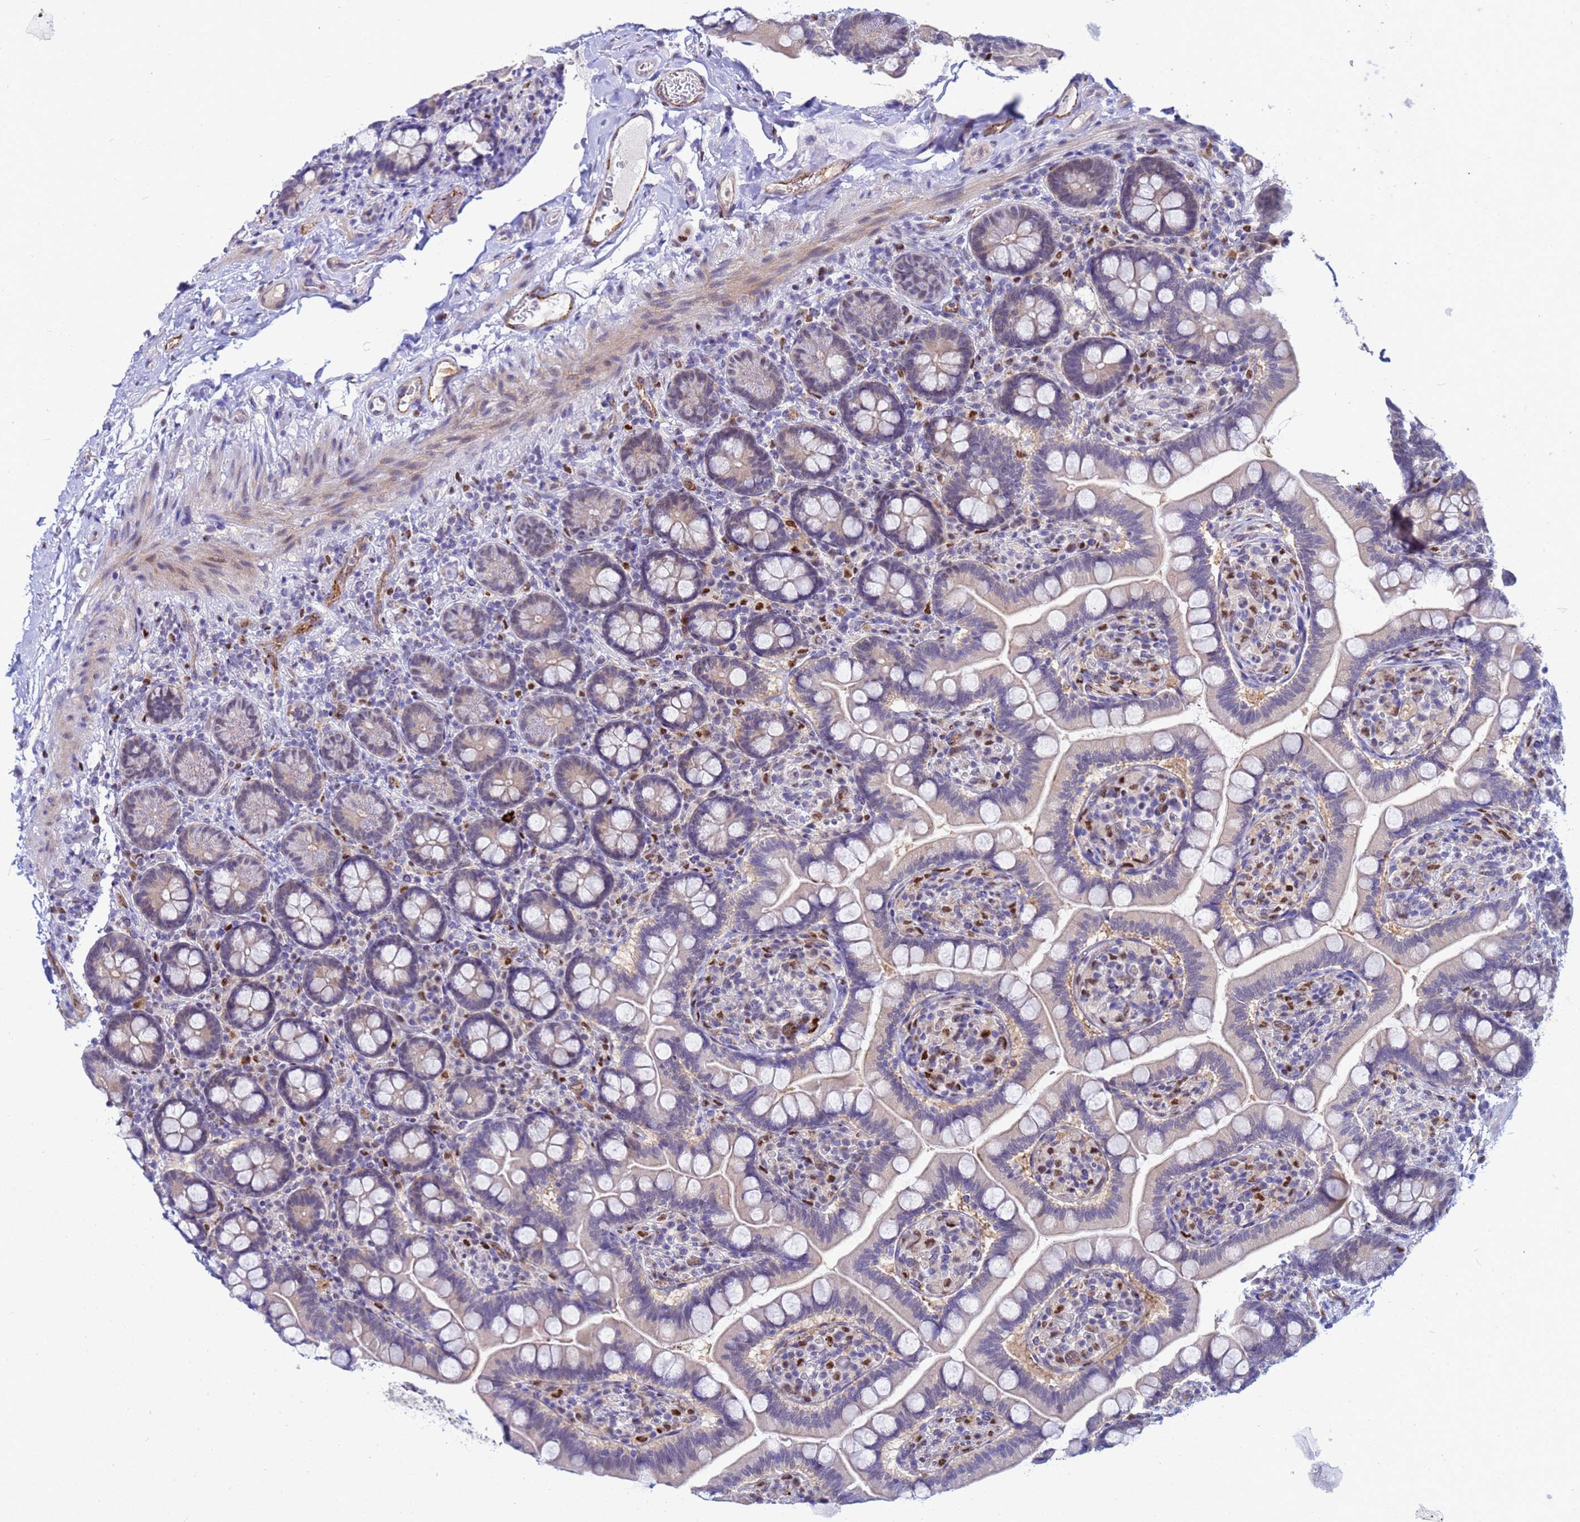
{"staining": {"intensity": "moderate", "quantity": "25%-75%", "location": "cytoplasmic/membranous"}, "tissue": "small intestine", "cell_type": "Glandular cells", "image_type": "normal", "snomed": [{"axis": "morphology", "description": "Normal tissue, NOS"}, {"axis": "topography", "description": "Small intestine"}], "caption": "Moderate cytoplasmic/membranous staining for a protein is identified in about 25%-75% of glandular cells of normal small intestine using immunohistochemistry (IHC).", "gene": "SLC25A37", "patient": {"sex": "female", "age": 64}}